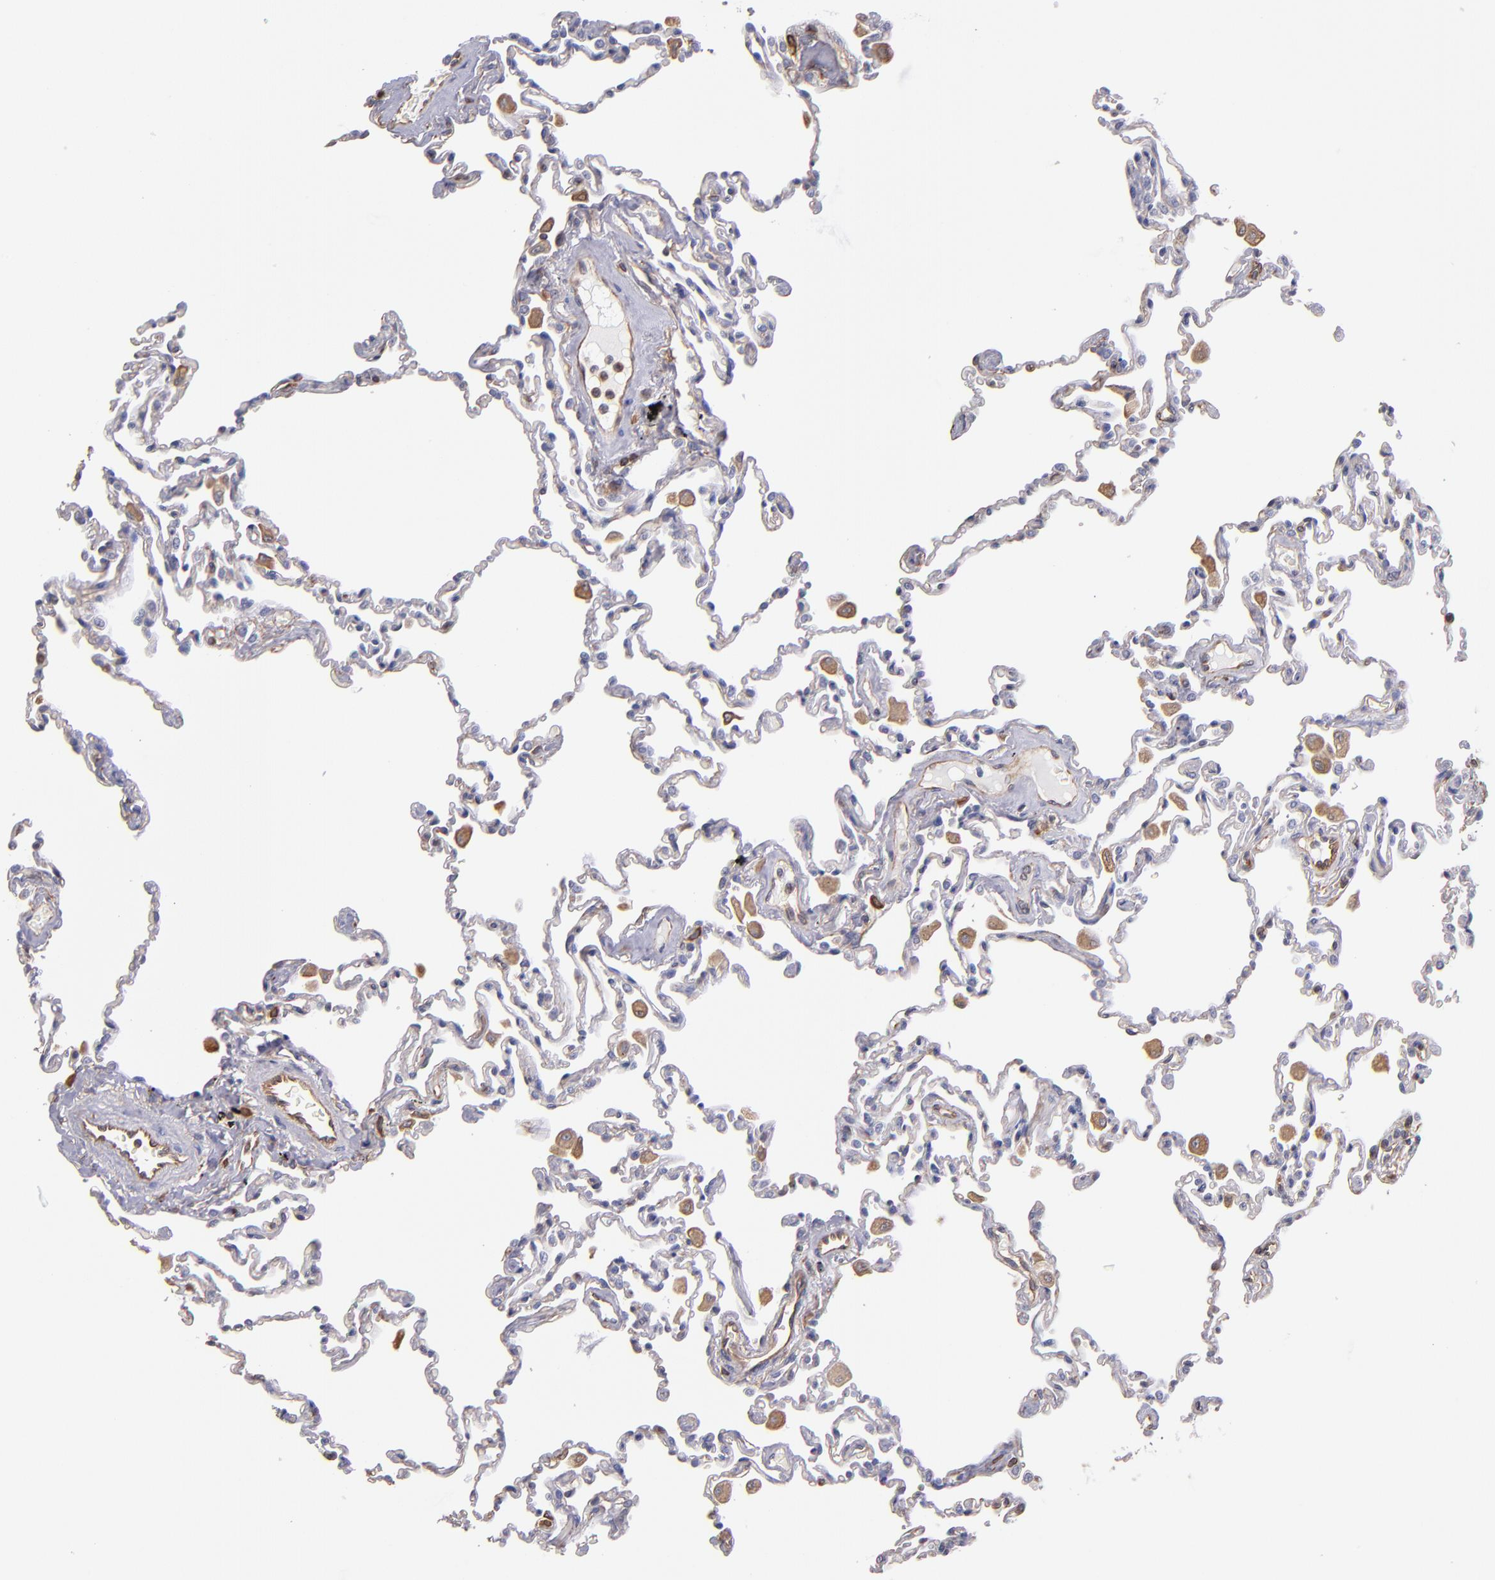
{"staining": {"intensity": "negative", "quantity": "none", "location": "none"}, "tissue": "lung", "cell_type": "Alveolar cells", "image_type": "normal", "snomed": [{"axis": "morphology", "description": "Normal tissue, NOS"}, {"axis": "topography", "description": "Lung"}], "caption": "Immunohistochemical staining of benign lung reveals no significant positivity in alveolar cells.", "gene": "ABCC1", "patient": {"sex": "male", "age": 59}}